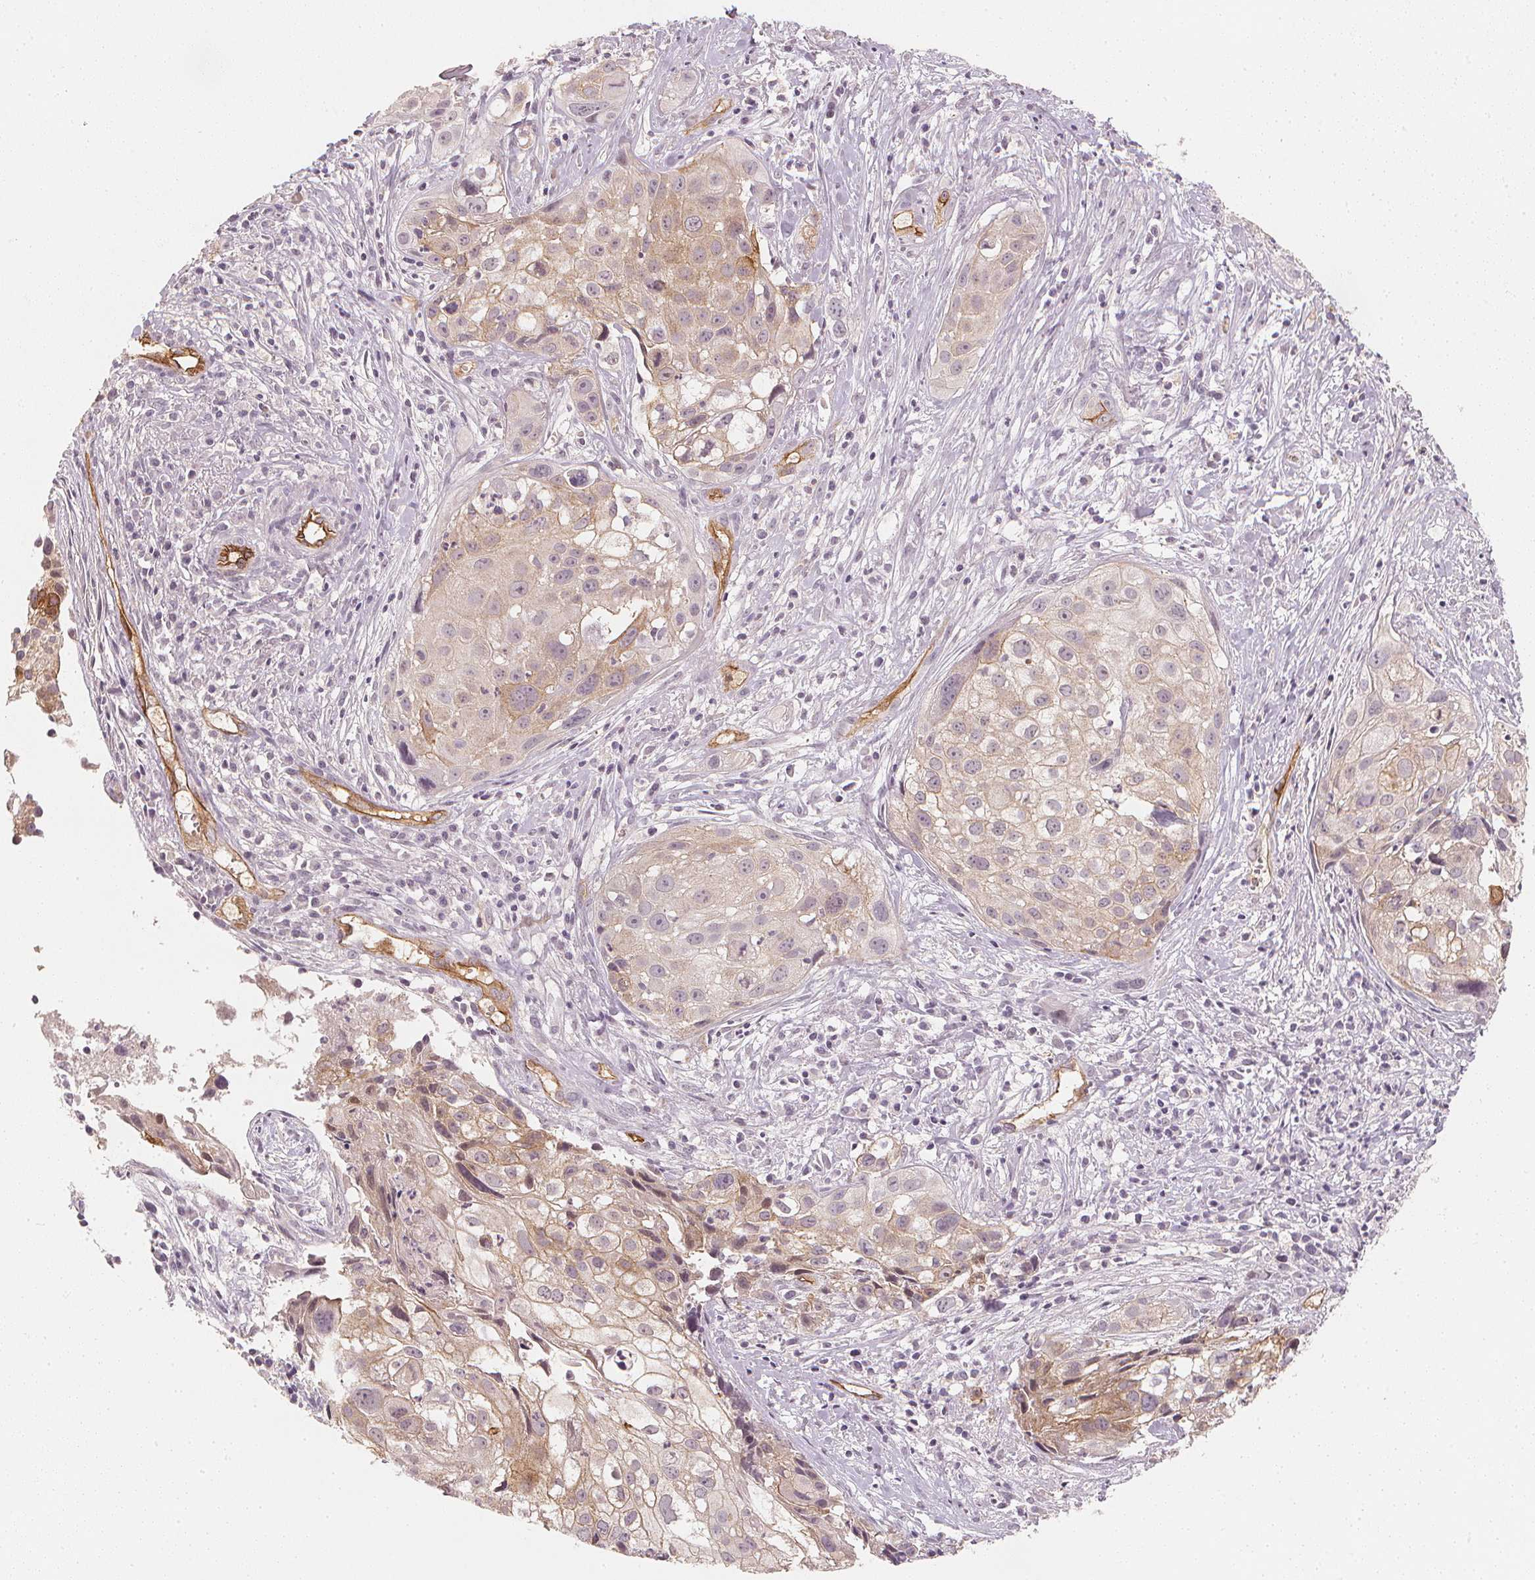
{"staining": {"intensity": "weak", "quantity": ">75%", "location": "cytoplasmic/membranous"}, "tissue": "cervical cancer", "cell_type": "Tumor cells", "image_type": "cancer", "snomed": [{"axis": "morphology", "description": "Squamous cell carcinoma, NOS"}, {"axis": "topography", "description": "Cervix"}], "caption": "There is low levels of weak cytoplasmic/membranous expression in tumor cells of cervical cancer, as demonstrated by immunohistochemical staining (brown color).", "gene": "CIB1", "patient": {"sex": "female", "age": 53}}